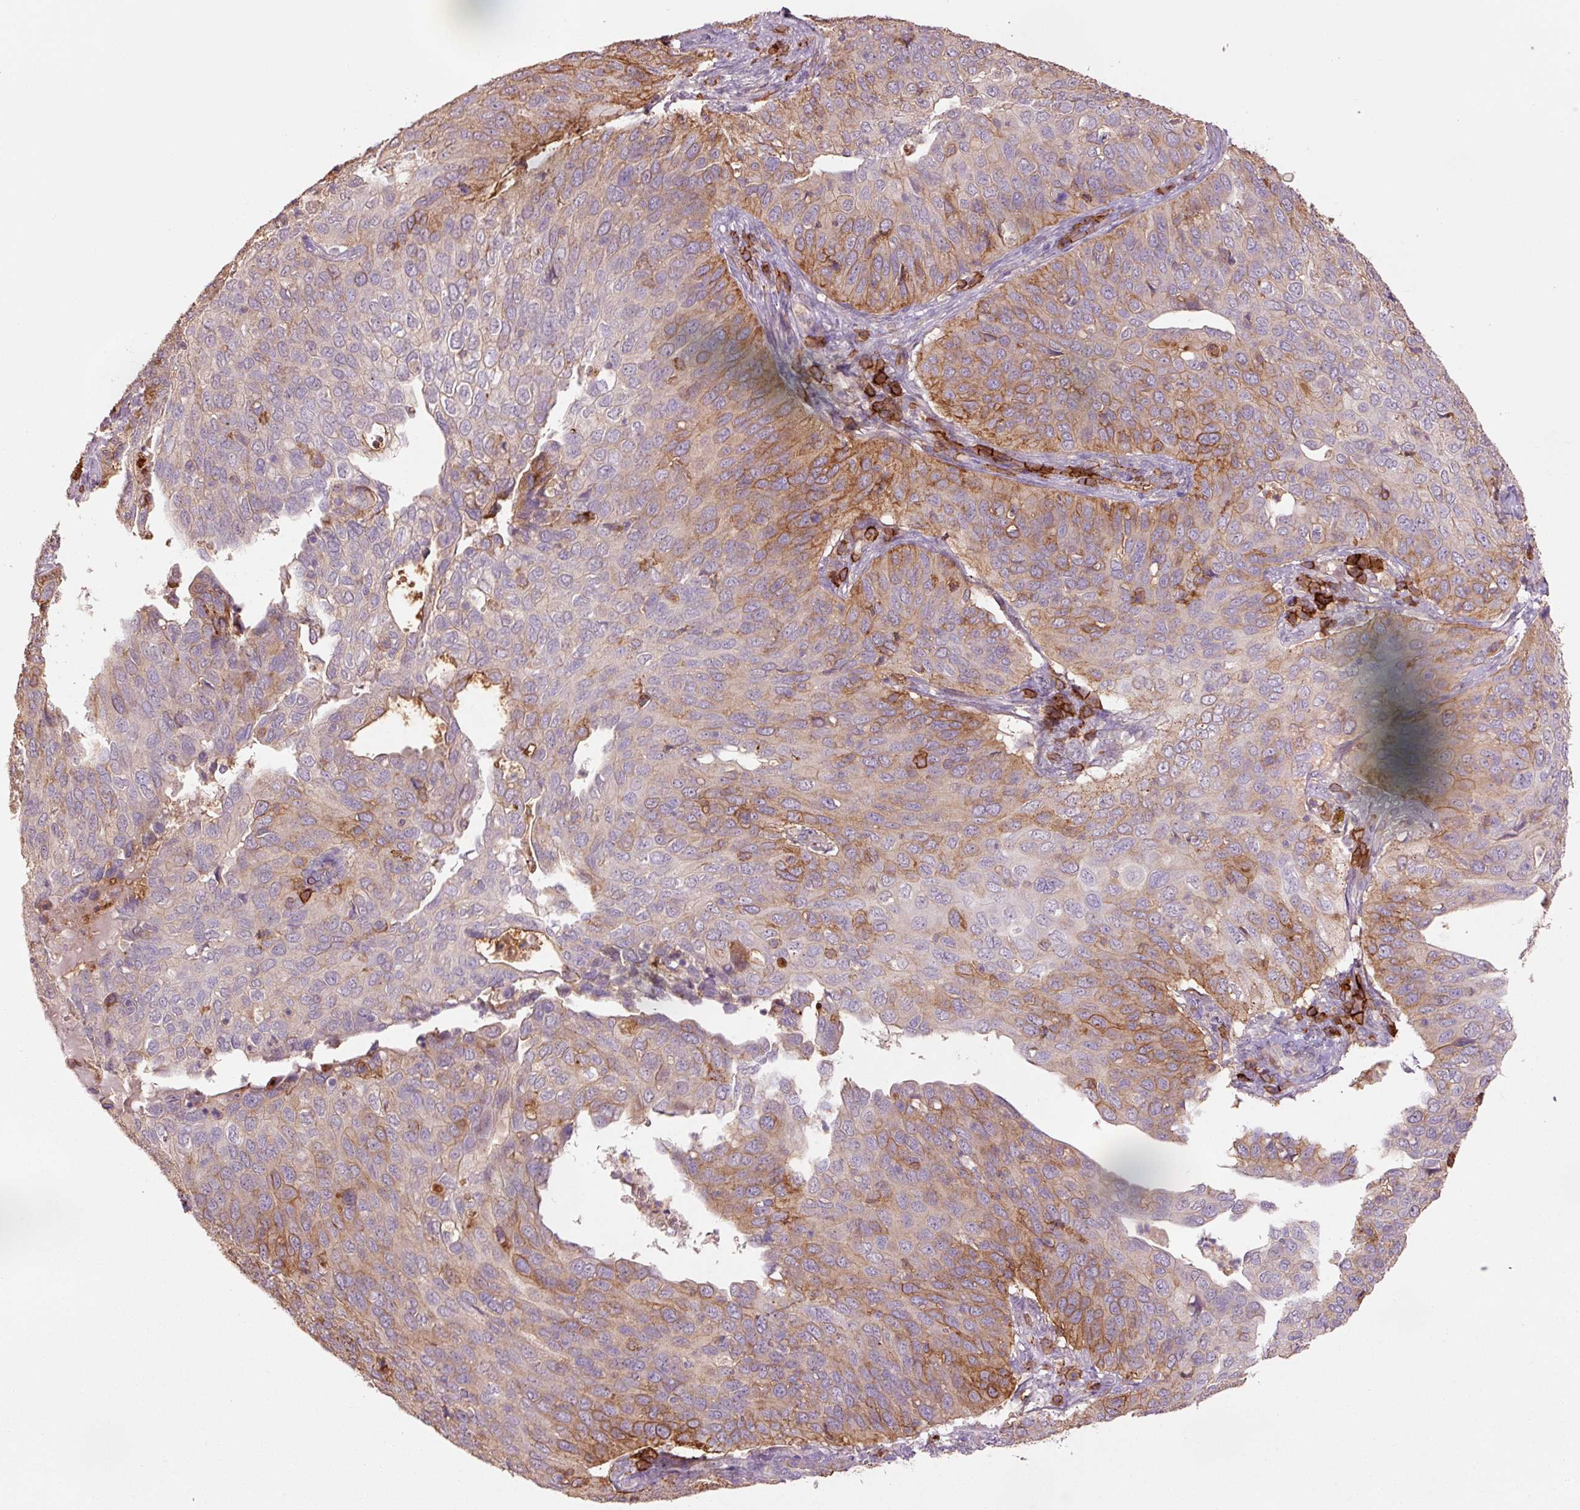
{"staining": {"intensity": "moderate", "quantity": "25%-75%", "location": "cytoplasmic/membranous"}, "tissue": "cervical cancer", "cell_type": "Tumor cells", "image_type": "cancer", "snomed": [{"axis": "morphology", "description": "Squamous cell carcinoma, NOS"}, {"axis": "topography", "description": "Cervix"}], "caption": "Tumor cells display medium levels of moderate cytoplasmic/membranous staining in approximately 25%-75% of cells in cervical cancer.", "gene": "SLC1A4", "patient": {"sex": "female", "age": 36}}